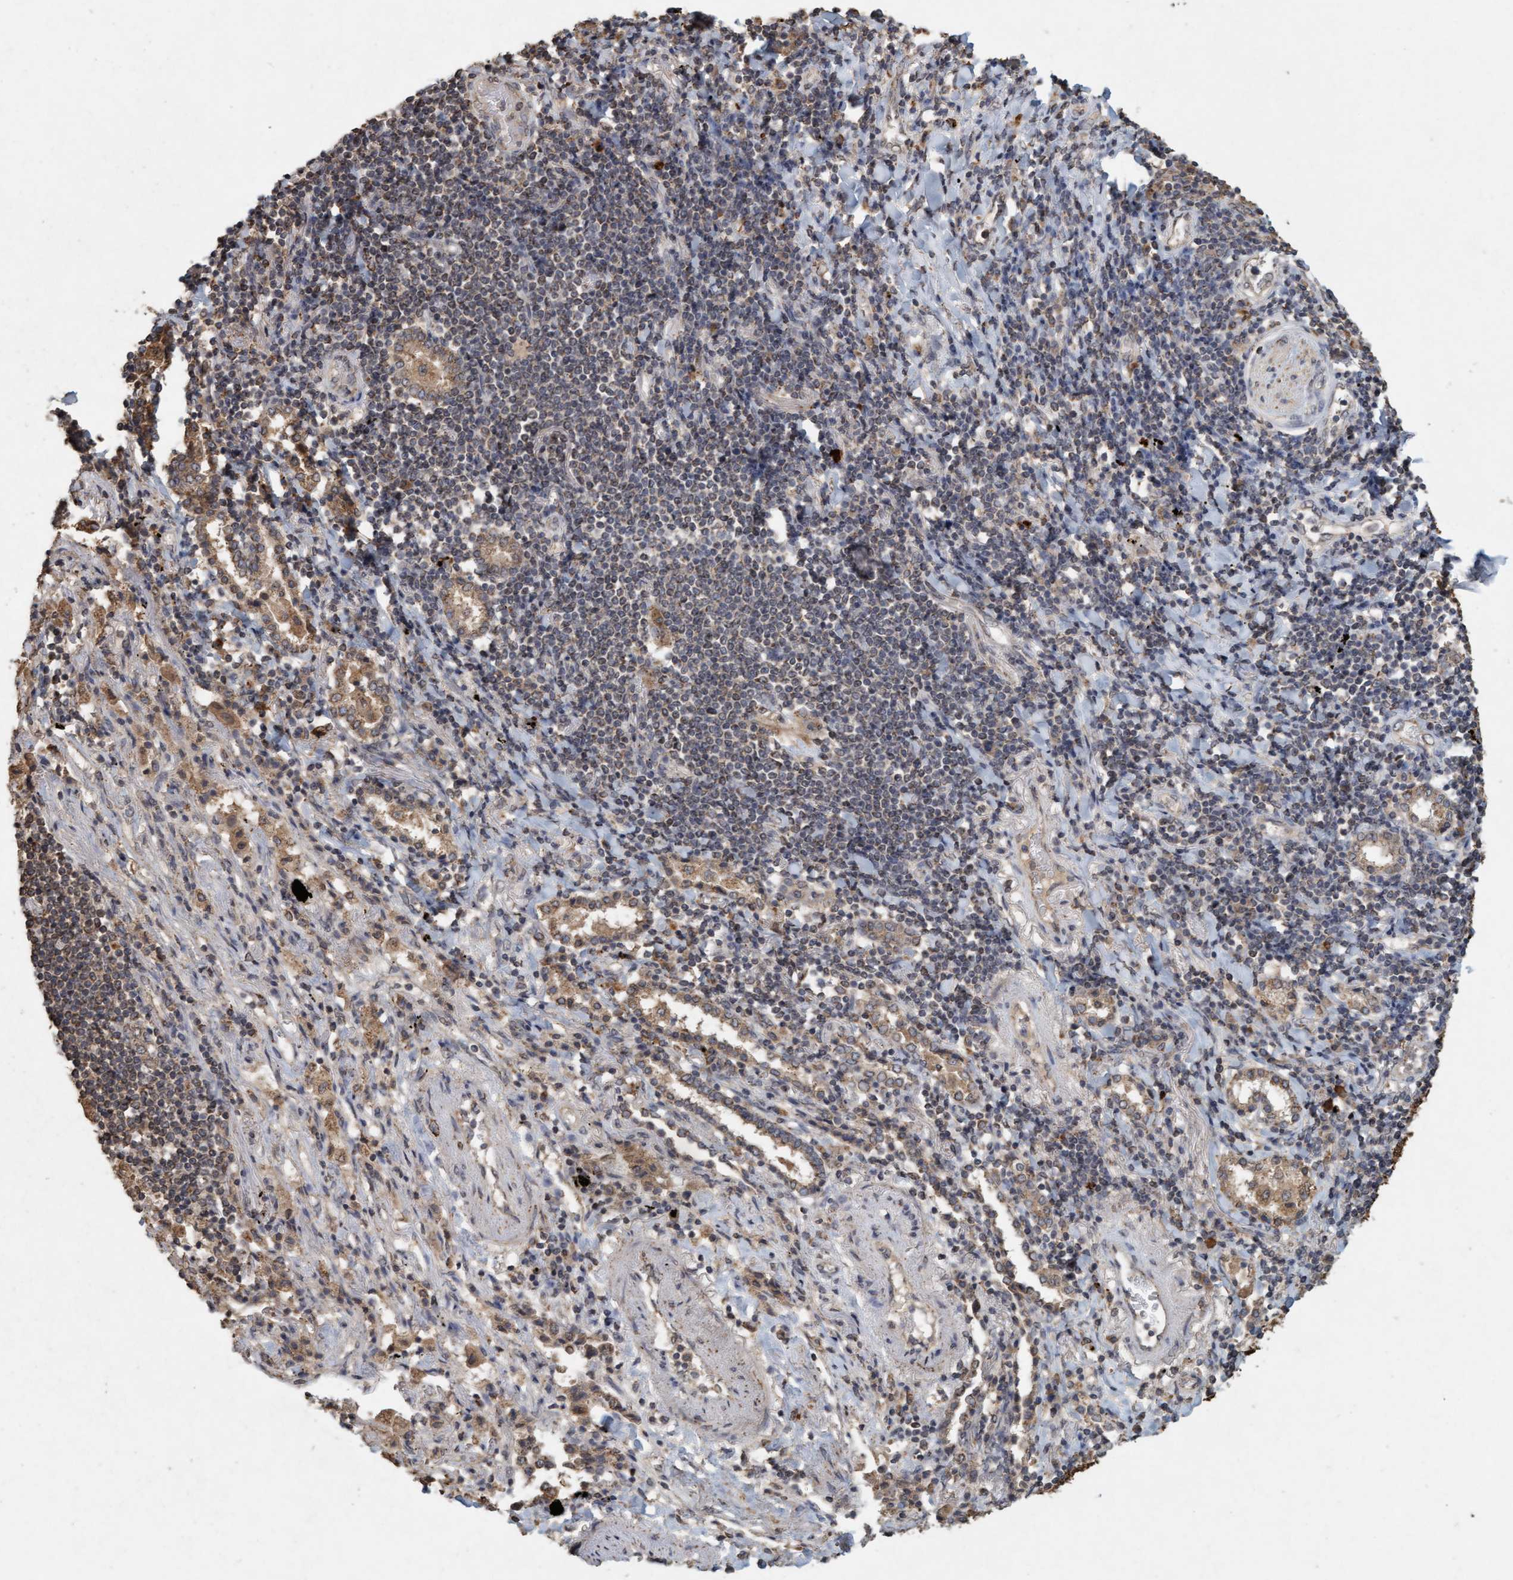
{"staining": {"intensity": "weak", "quantity": ">75%", "location": "cytoplasmic/membranous"}, "tissue": "lung cancer", "cell_type": "Tumor cells", "image_type": "cancer", "snomed": [{"axis": "morphology", "description": "Adenocarcinoma, NOS"}, {"axis": "topography", "description": "Lung"}], "caption": "A photomicrograph showing weak cytoplasmic/membranous positivity in approximately >75% of tumor cells in adenocarcinoma (lung), as visualized by brown immunohistochemical staining.", "gene": "VSIG8", "patient": {"sex": "female", "age": 65}}